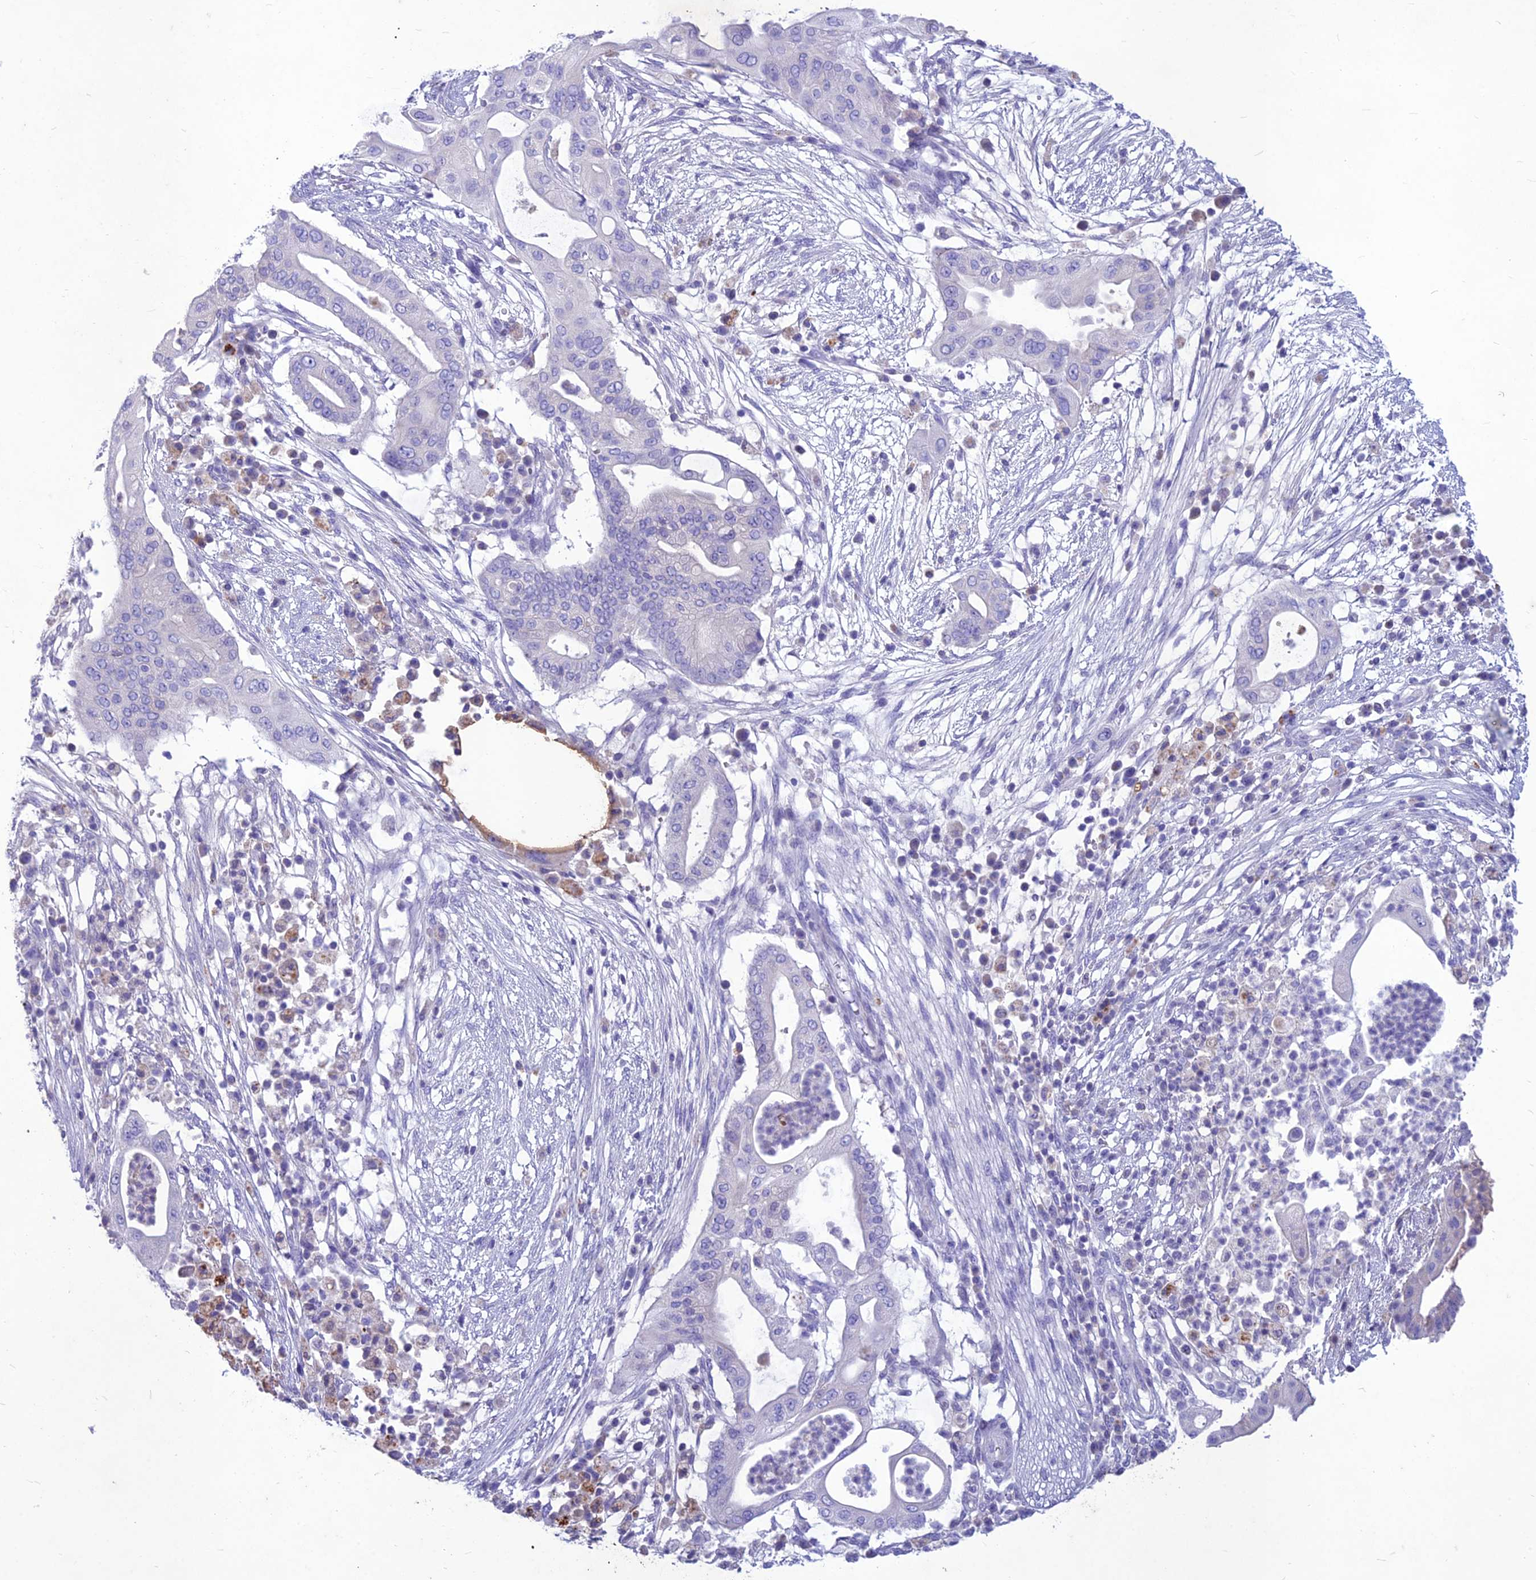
{"staining": {"intensity": "negative", "quantity": "none", "location": "none"}, "tissue": "pancreatic cancer", "cell_type": "Tumor cells", "image_type": "cancer", "snomed": [{"axis": "morphology", "description": "Adenocarcinoma, NOS"}, {"axis": "topography", "description": "Pancreas"}], "caption": "This is a micrograph of immunohistochemistry (IHC) staining of pancreatic cancer (adenocarcinoma), which shows no staining in tumor cells.", "gene": "IFT172", "patient": {"sex": "male", "age": 68}}